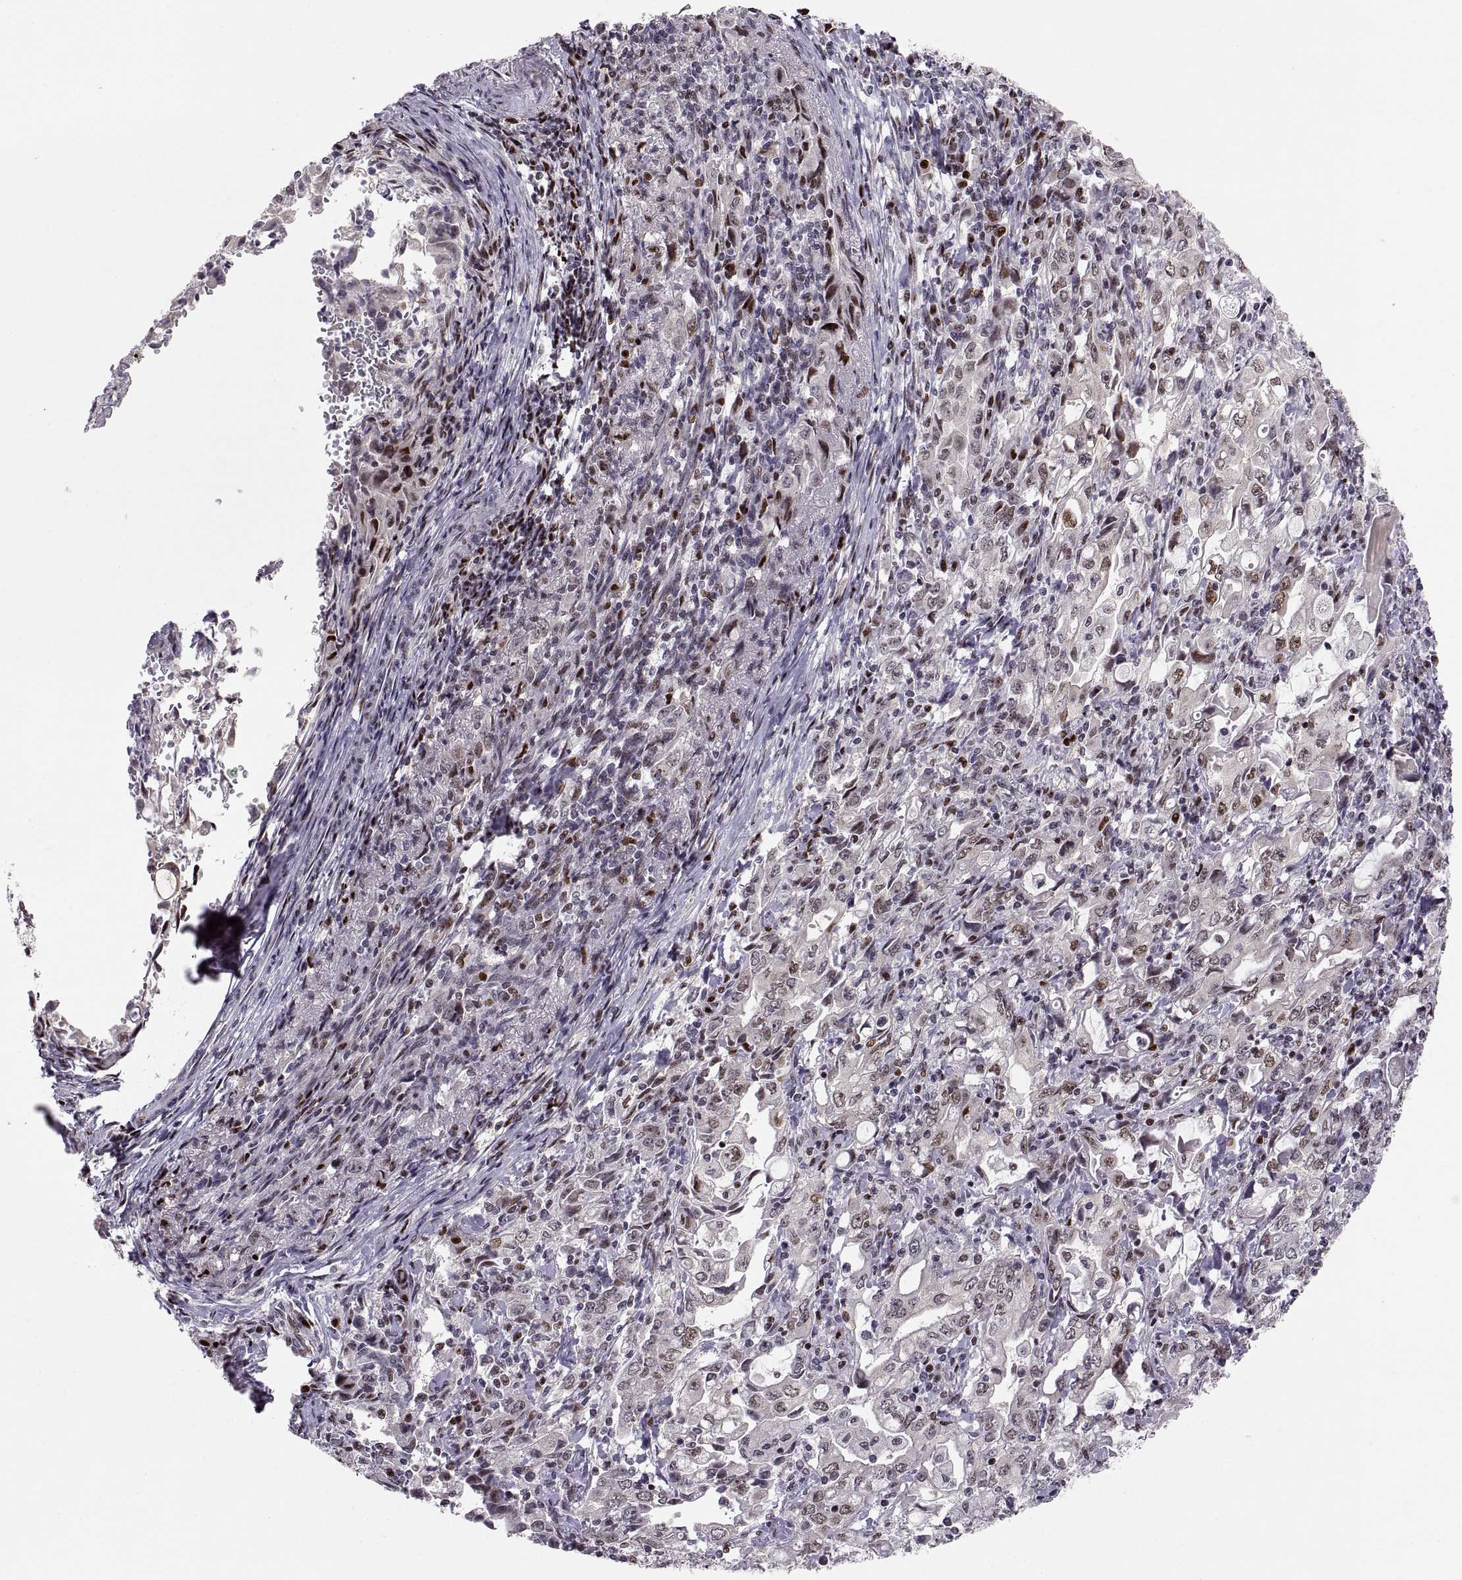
{"staining": {"intensity": "moderate", "quantity": "25%-75%", "location": "nuclear"}, "tissue": "stomach cancer", "cell_type": "Tumor cells", "image_type": "cancer", "snomed": [{"axis": "morphology", "description": "Adenocarcinoma, NOS"}, {"axis": "topography", "description": "Stomach, lower"}], "caption": "Moderate nuclear expression for a protein is identified in approximately 25%-75% of tumor cells of adenocarcinoma (stomach) using immunohistochemistry (IHC).", "gene": "SNAI1", "patient": {"sex": "female", "age": 72}}